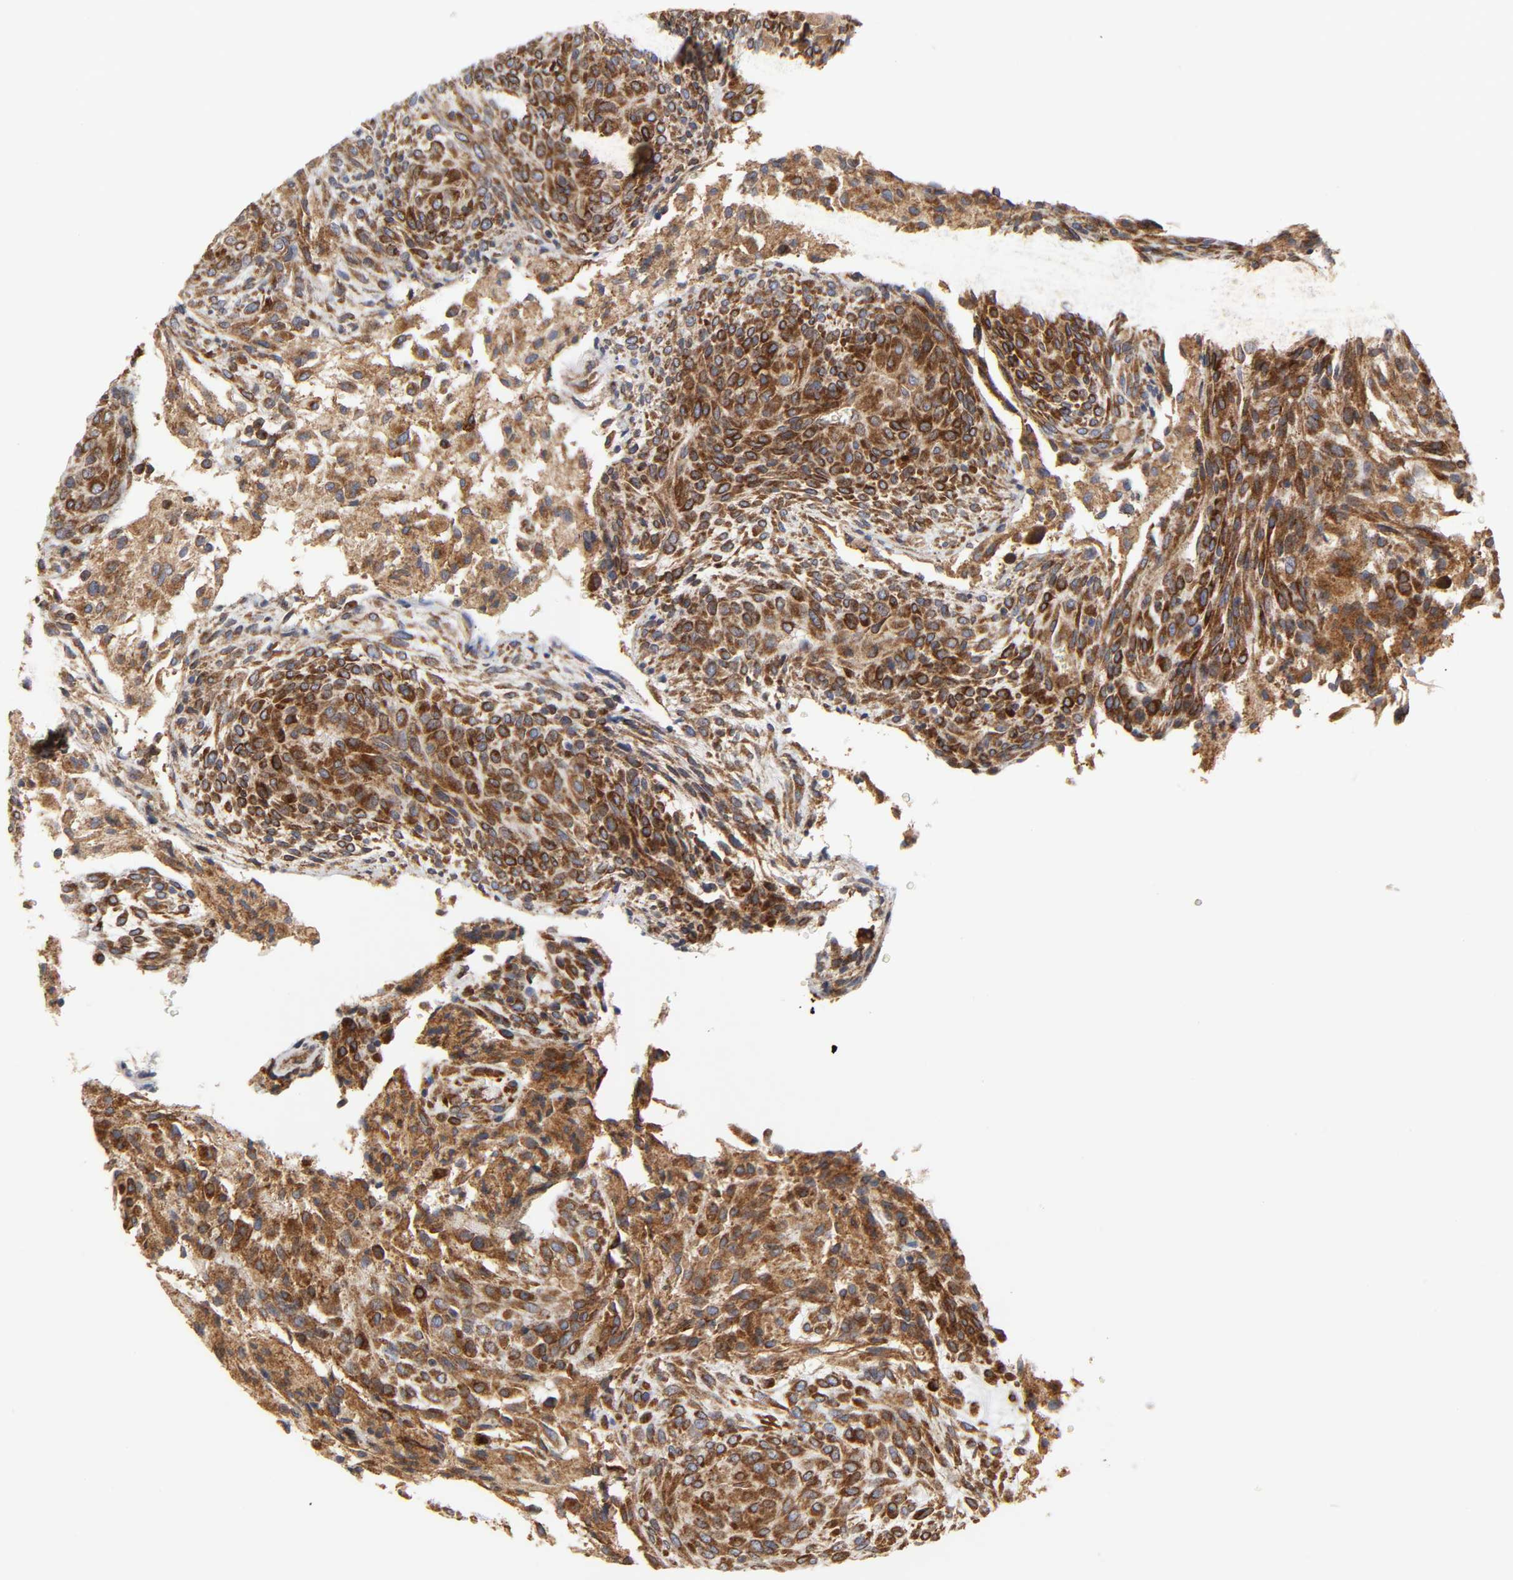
{"staining": {"intensity": "strong", "quantity": ">75%", "location": "cytoplasmic/membranous"}, "tissue": "glioma", "cell_type": "Tumor cells", "image_type": "cancer", "snomed": [{"axis": "morphology", "description": "Glioma, malignant, High grade"}, {"axis": "topography", "description": "Cerebral cortex"}], "caption": "Protein expression analysis of human malignant glioma (high-grade) reveals strong cytoplasmic/membranous expression in approximately >75% of tumor cells.", "gene": "POR", "patient": {"sex": "female", "age": 55}}